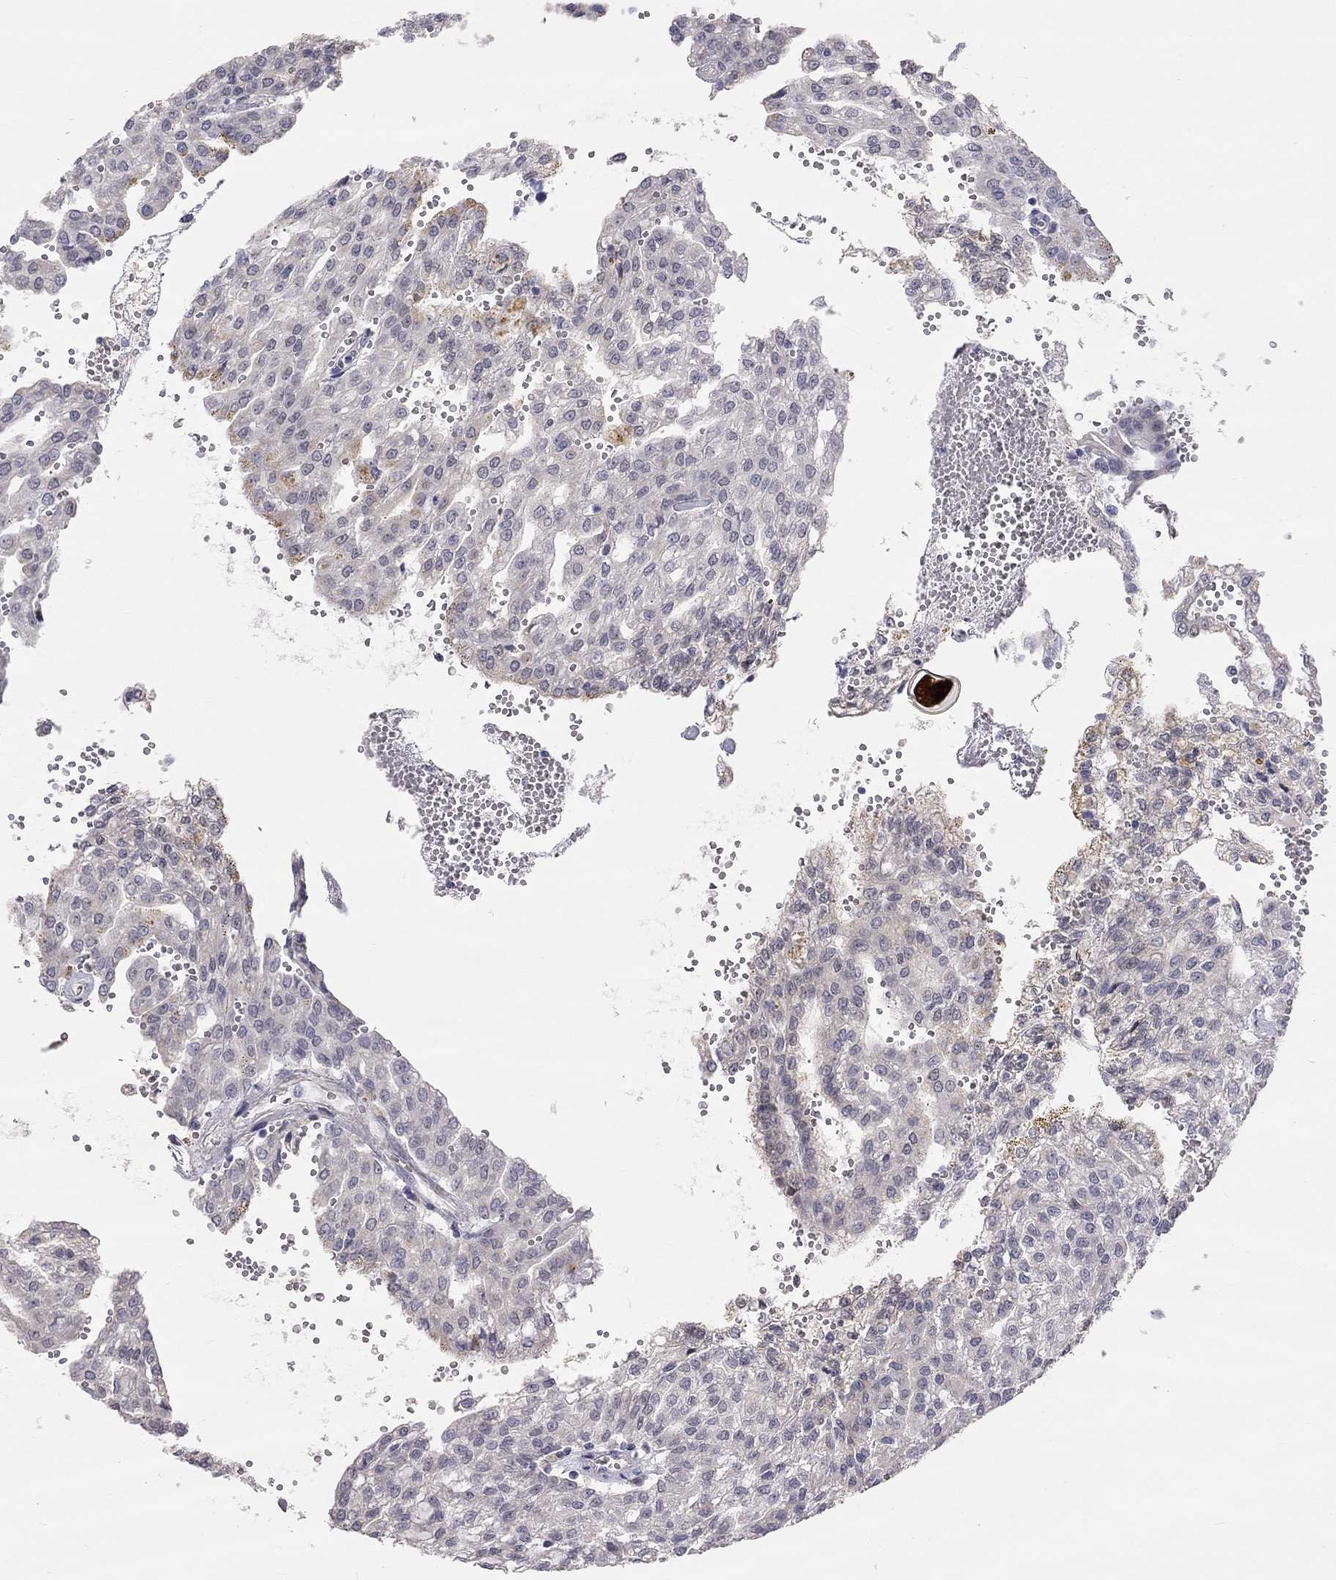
{"staining": {"intensity": "negative", "quantity": "none", "location": "none"}, "tissue": "renal cancer", "cell_type": "Tumor cells", "image_type": "cancer", "snomed": [{"axis": "morphology", "description": "Adenocarcinoma, NOS"}, {"axis": "topography", "description": "Kidney"}], "caption": "DAB (3,3'-diaminobenzidine) immunohistochemical staining of human renal cancer reveals no significant positivity in tumor cells.", "gene": "PAPSS2", "patient": {"sex": "male", "age": 63}}